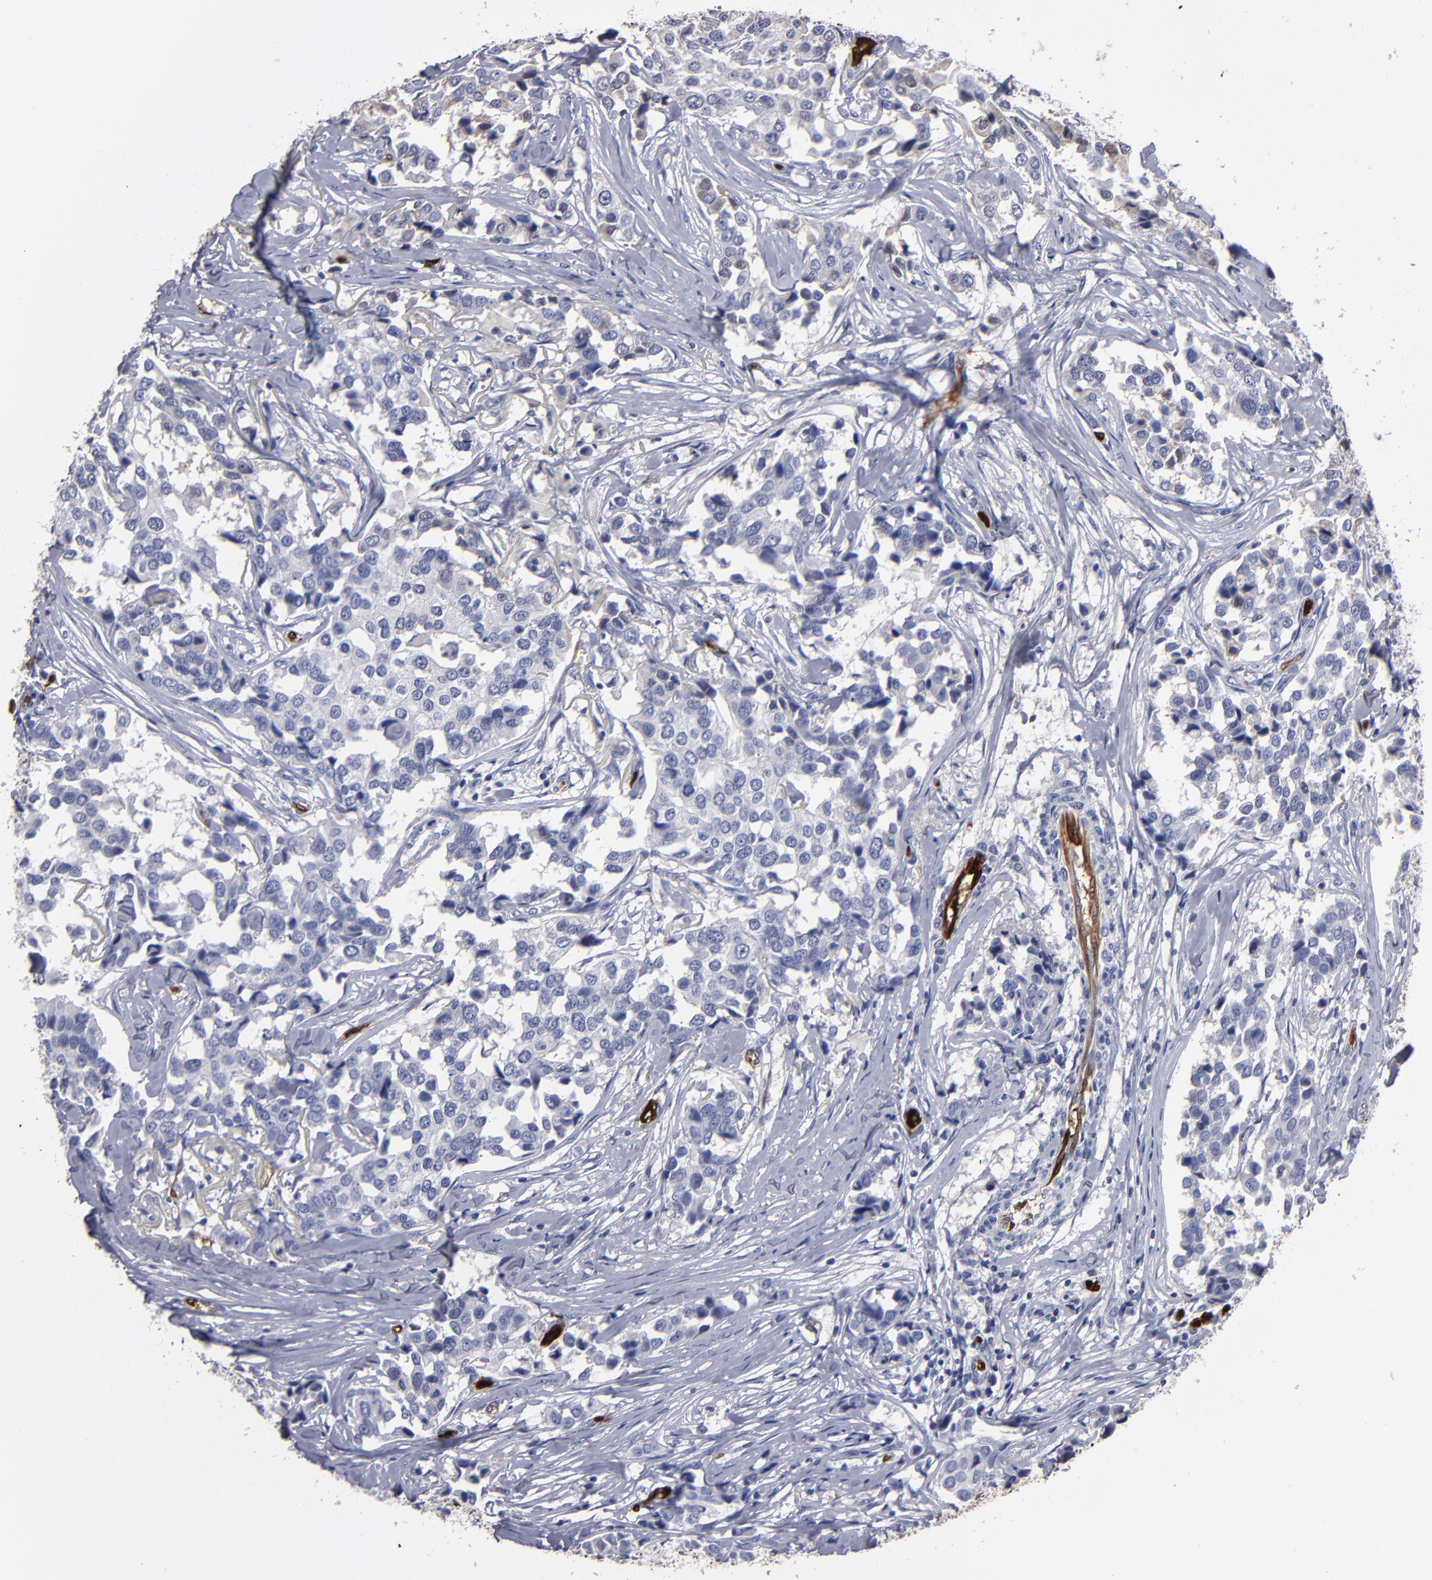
{"staining": {"intensity": "moderate", "quantity": "<25%", "location": "cytoplasmic/membranous"}, "tissue": "breast cancer", "cell_type": "Tumor cells", "image_type": "cancer", "snomed": [{"axis": "morphology", "description": "Duct carcinoma"}, {"axis": "topography", "description": "Breast"}], "caption": "Moderate cytoplasmic/membranous positivity for a protein is identified in about <25% of tumor cells of breast infiltrating ductal carcinoma using immunohistochemistry (IHC).", "gene": "FABP4", "patient": {"sex": "female", "age": 80}}